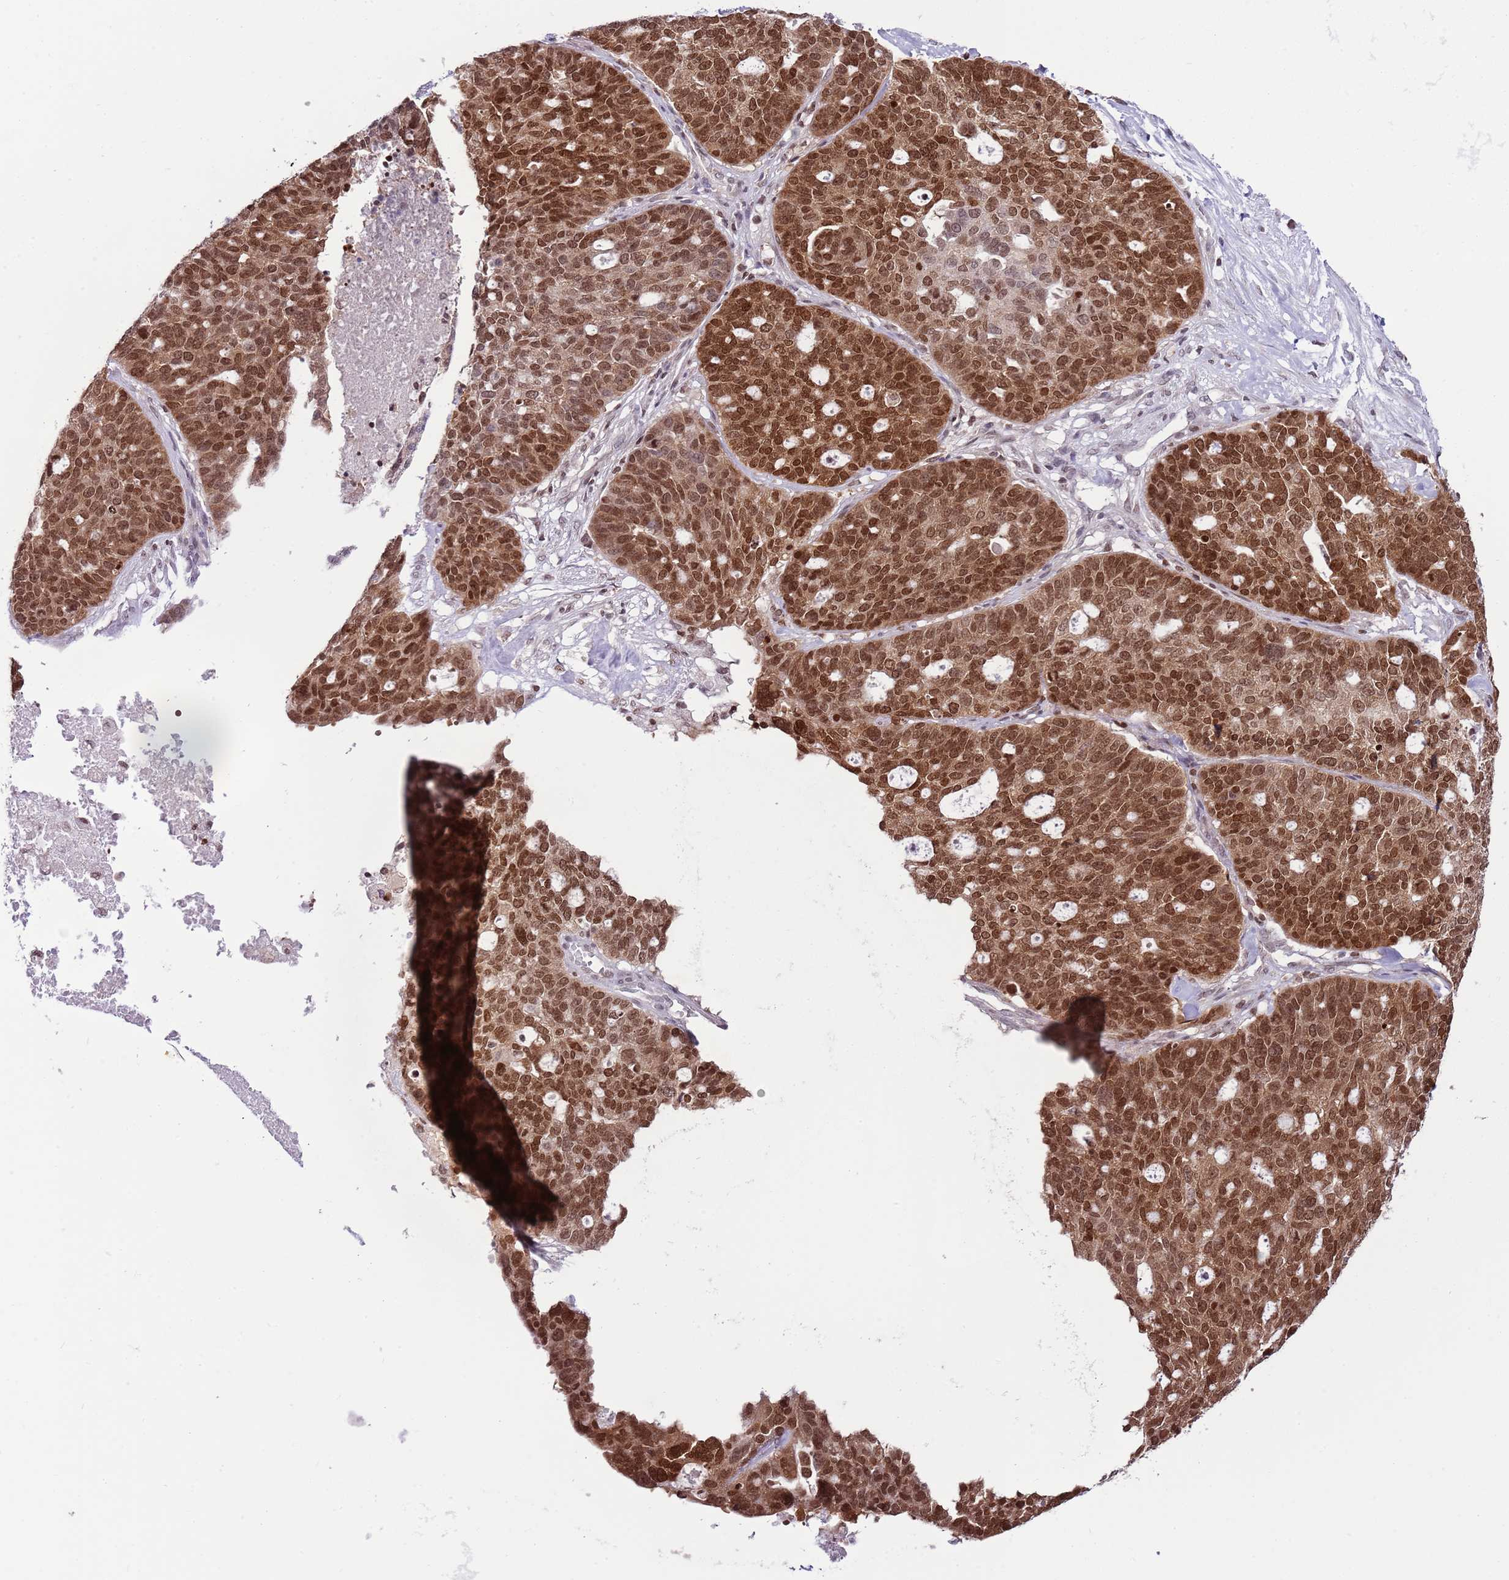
{"staining": {"intensity": "strong", "quantity": ">75%", "location": "nuclear"}, "tissue": "ovarian cancer", "cell_type": "Tumor cells", "image_type": "cancer", "snomed": [{"axis": "morphology", "description": "Cystadenocarcinoma, serous, NOS"}, {"axis": "topography", "description": "Ovary"}], "caption": "Protein expression analysis of ovarian cancer (serous cystadenocarcinoma) demonstrates strong nuclear expression in about >75% of tumor cells. The staining is performed using DAB brown chromogen to label protein expression. The nuclei are counter-stained blue using hematoxylin.", "gene": "SELENOH", "patient": {"sex": "female", "age": 59}}